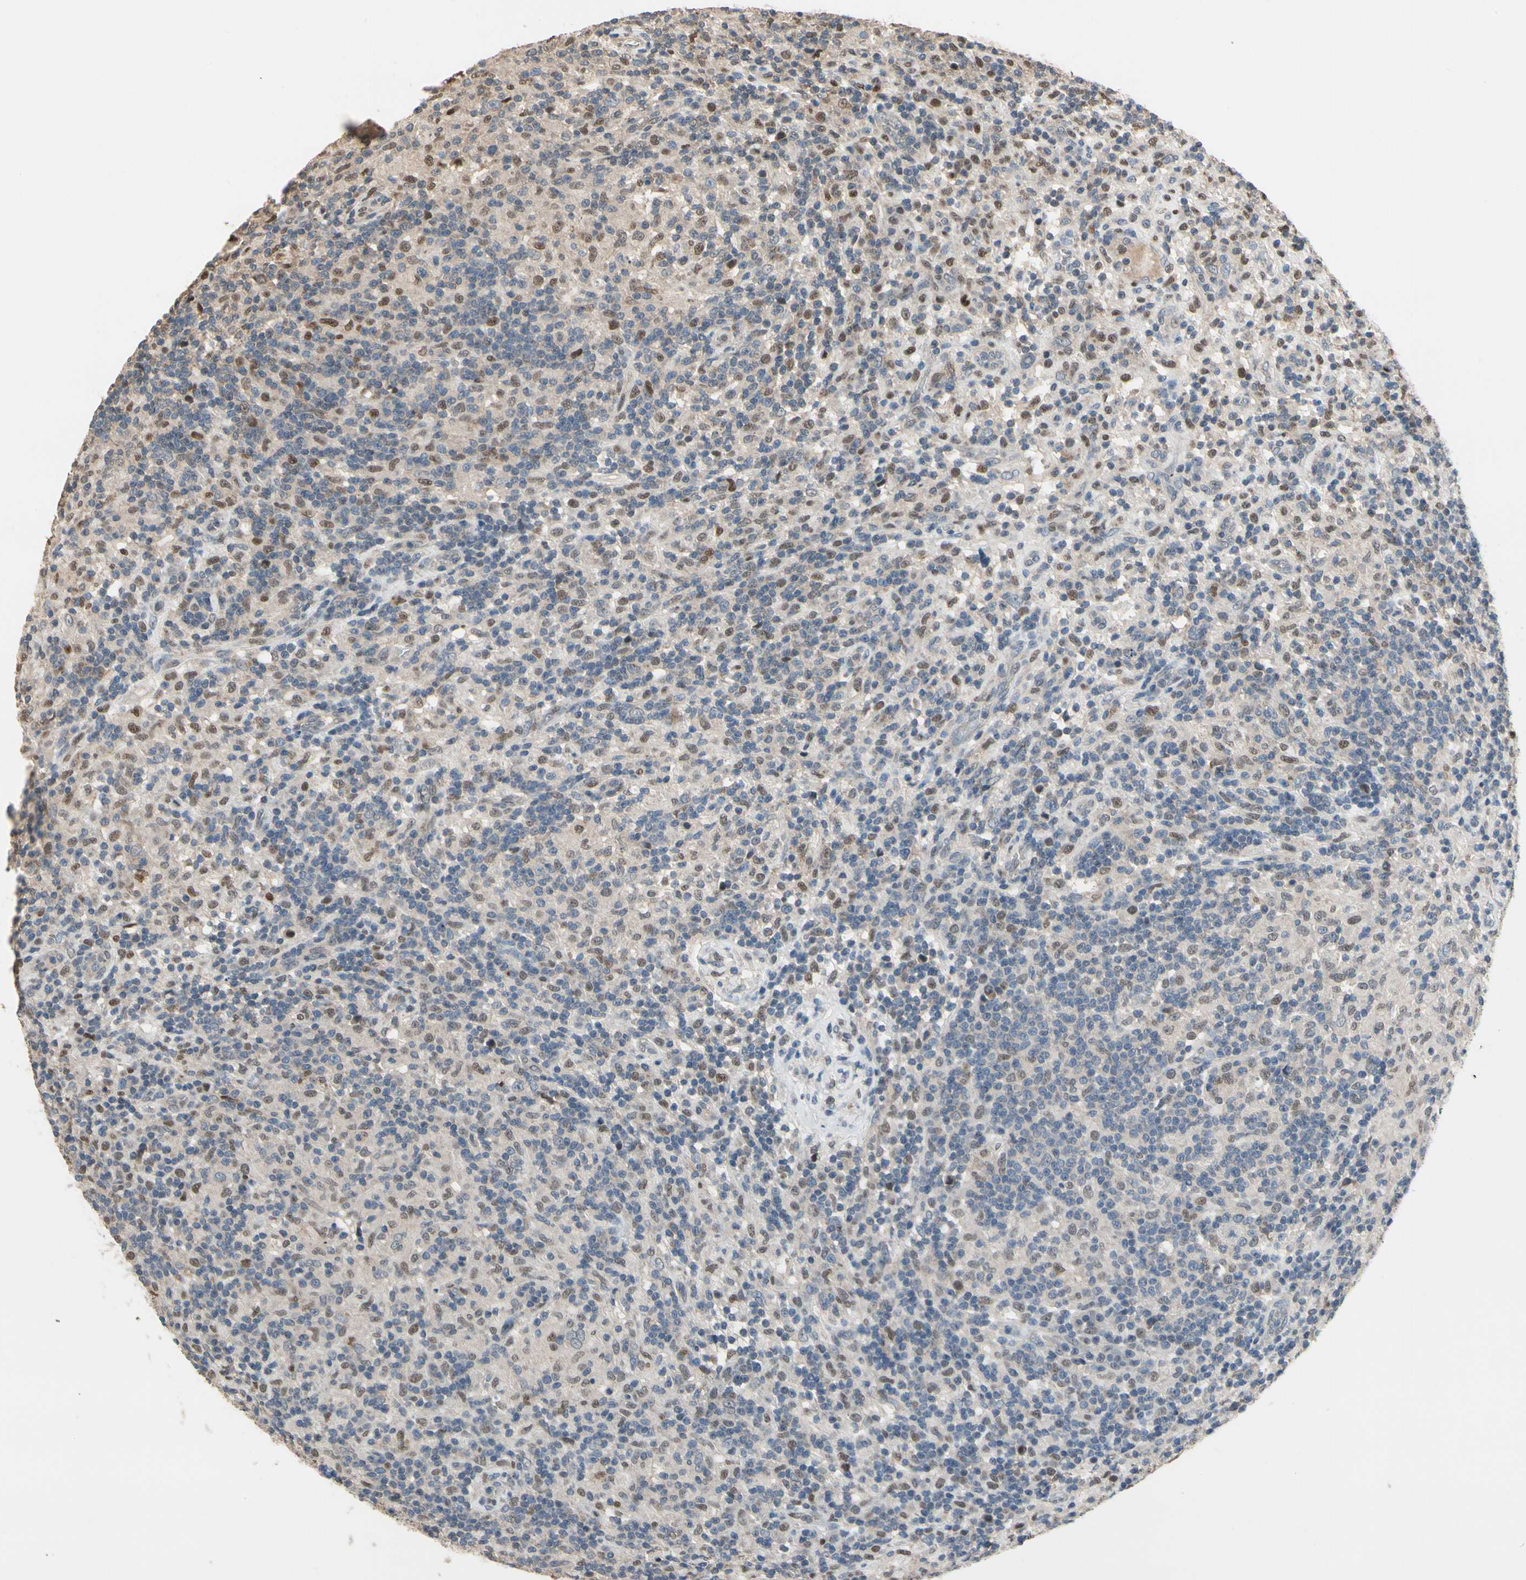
{"staining": {"intensity": "negative", "quantity": "none", "location": "none"}, "tissue": "lymphoma", "cell_type": "Tumor cells", "image_type": "cancer", "snomed": [{"axis": "morphology", "description": "Hodgkin's disease, NOS"}, {"axis": "topography", "description": "Lymph node"}], "caption": "IHC micrograph of human lymphoma stained for a protein (brown), which demonstrates no staining in tumor cells.", "gene": "CGREF1", "patient": {"sex": "male", "age": 70}}